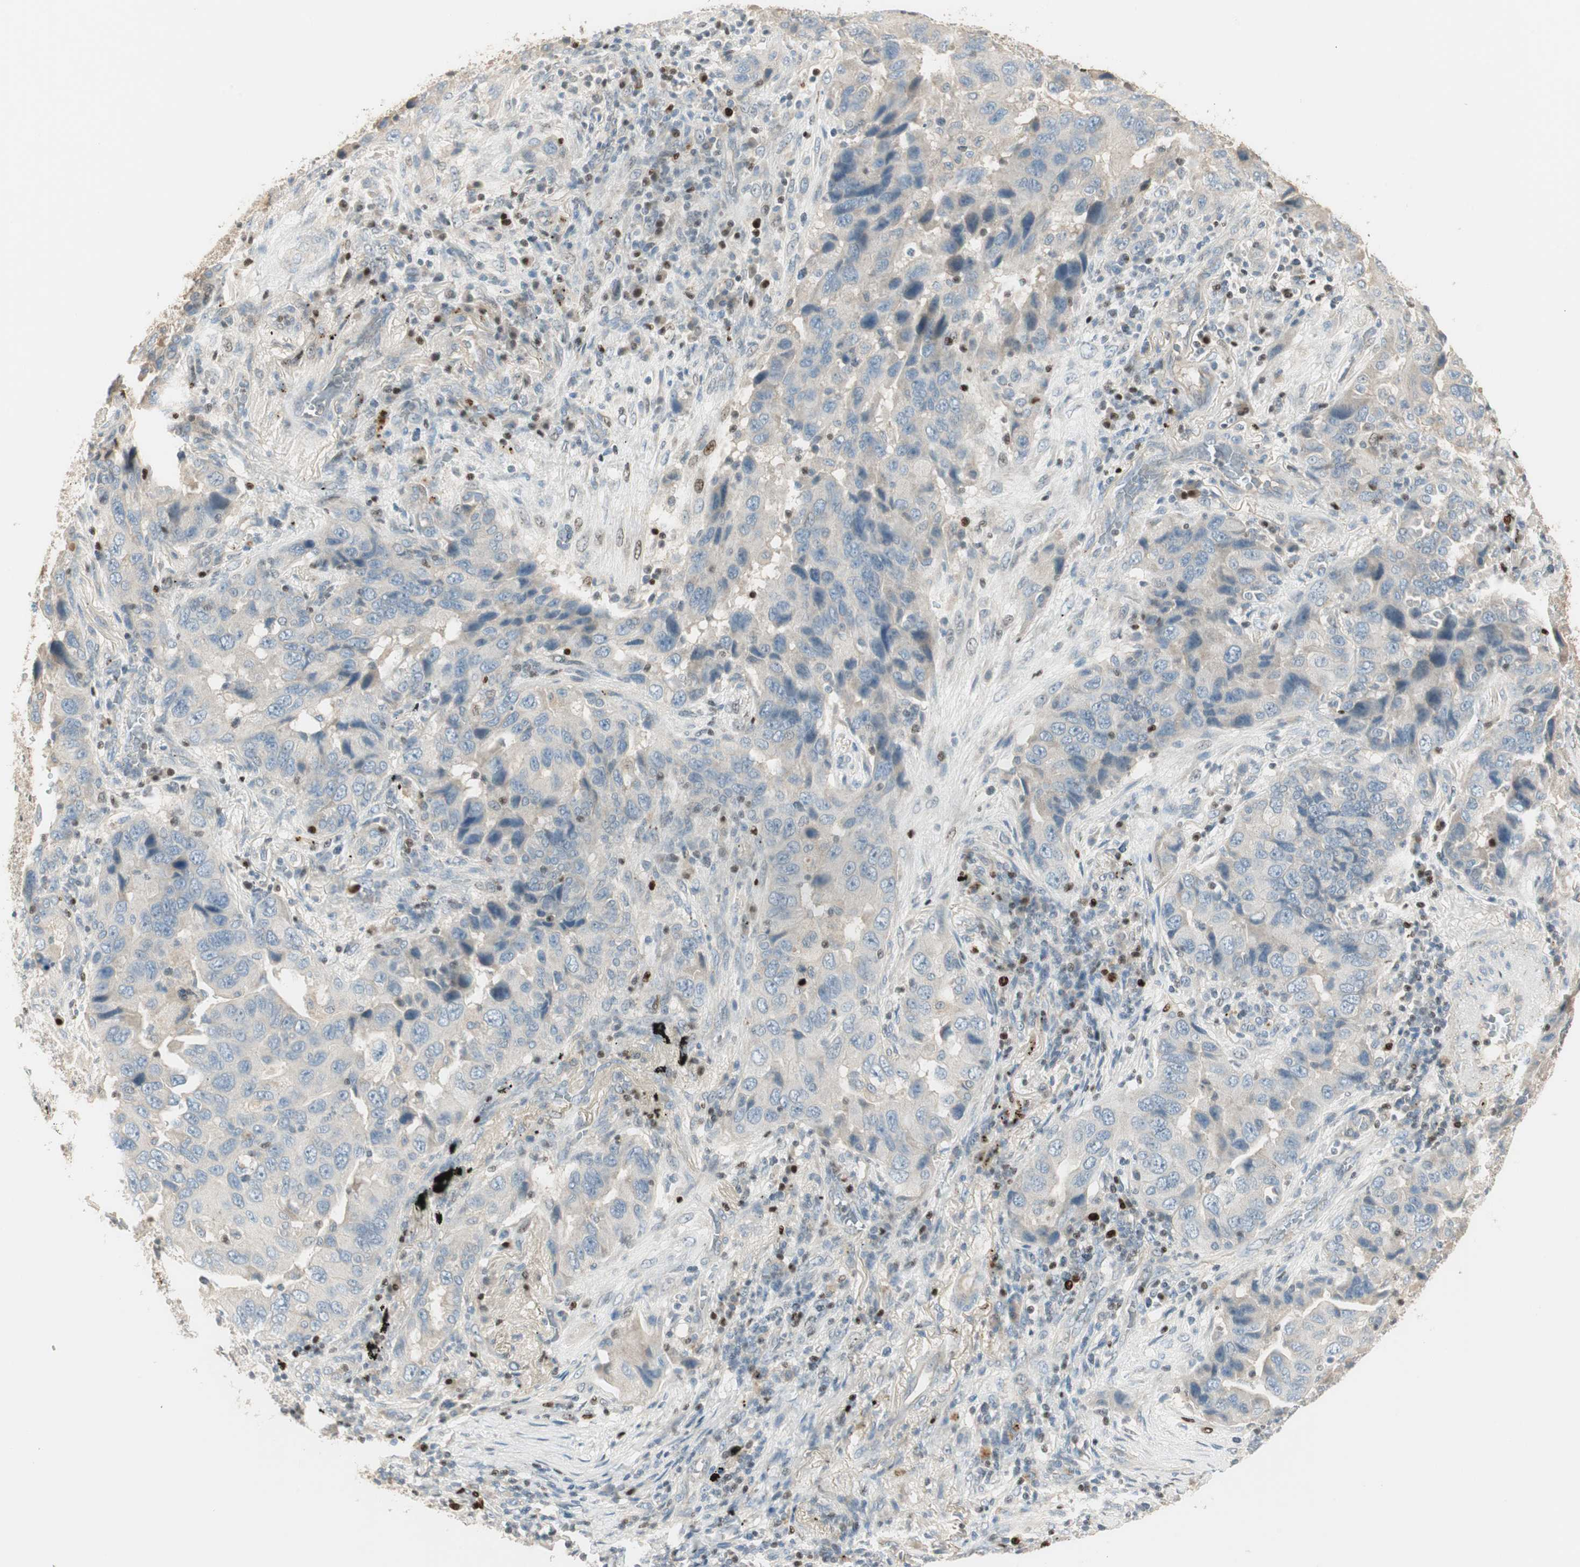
{"staining": {"intensity": "weak", "quantity": "<25%", "location": "cytoplasmic/membranous"}, "tissue": "lung cancer", "cell_type": "Tumor cells", "image_type": "cancer", "snomed": [{"axis": "morphology", "description": "Adenocarcinoma, NOS"}, {"axis": "topography", "description": "Lung"}], "caption": "Immunohistochemistry histopathology image of neoplastic tissue: human lung cancer stained with DAB shows no significant protein positivity in tumor cells. Brightfield microscopy of IHC stained with DAB (3,3'-diaminobenzidine) (brown) and hematoxylin (blue), captured at high magnification.", "gene": "RUNX2", "patient": {"sex": "female", "age": 65}}